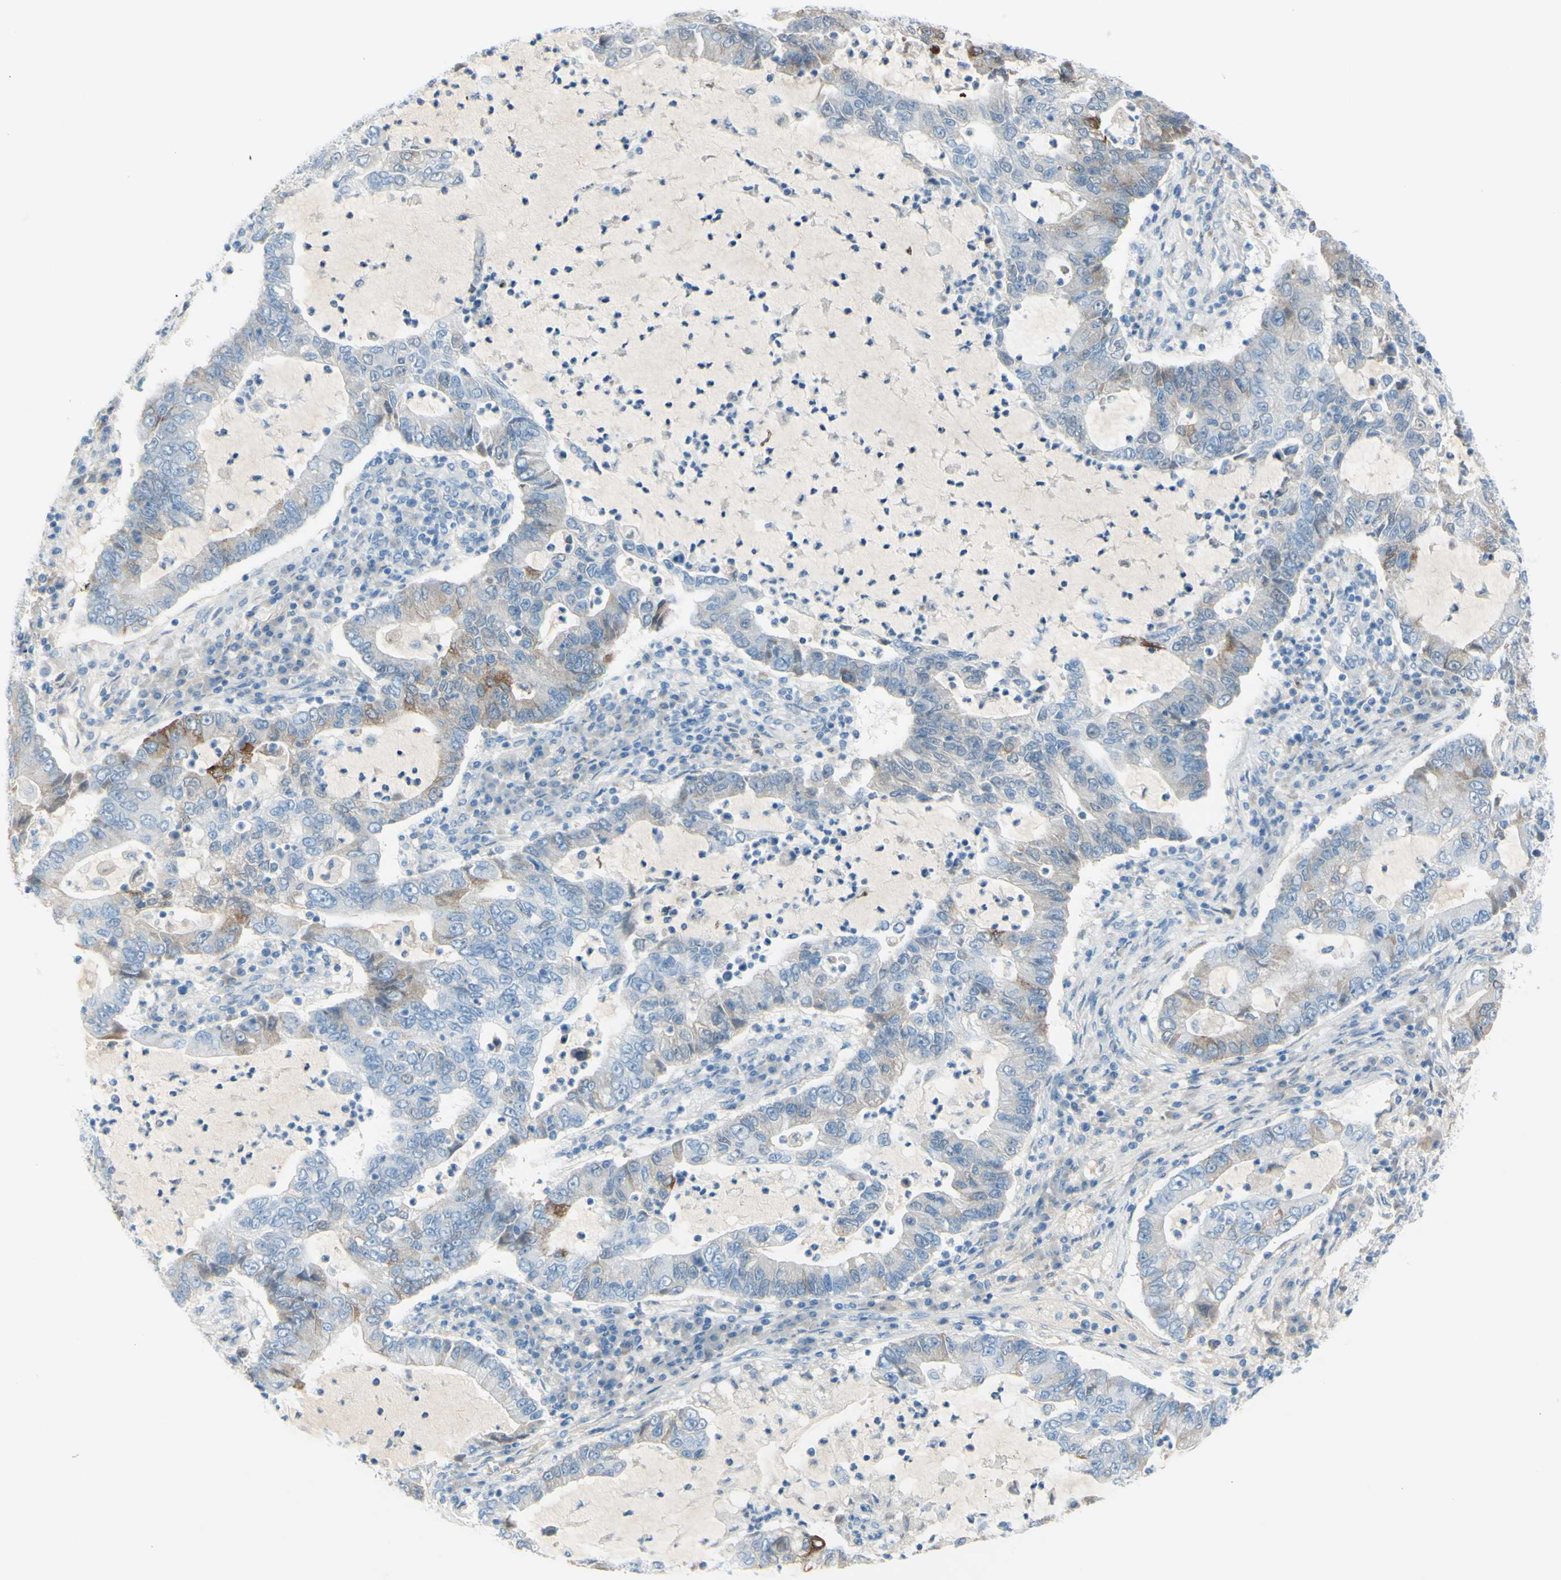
{"staining": {"intensity": "moderate", "quantity": "<25%", "location": "cytoplasmic/membranous"}, "tissue": "lung cancer", "cell_type": "Tumor cells", "image_type": "cancer", "snomed": [{"axis": "morphology", "description": "Adenocarcinoma, NOS"}, {"axis": "topography", "description": "Lung"}], "caption": "Lung adenocarcinoma was stained to show a protein in brown. There is low levels of moderate cytoplasmic/membranous staining in approximately <25% of tumor cells.", "gene": "TFPI2", "patient": {"sex": "female", "age": 51}}